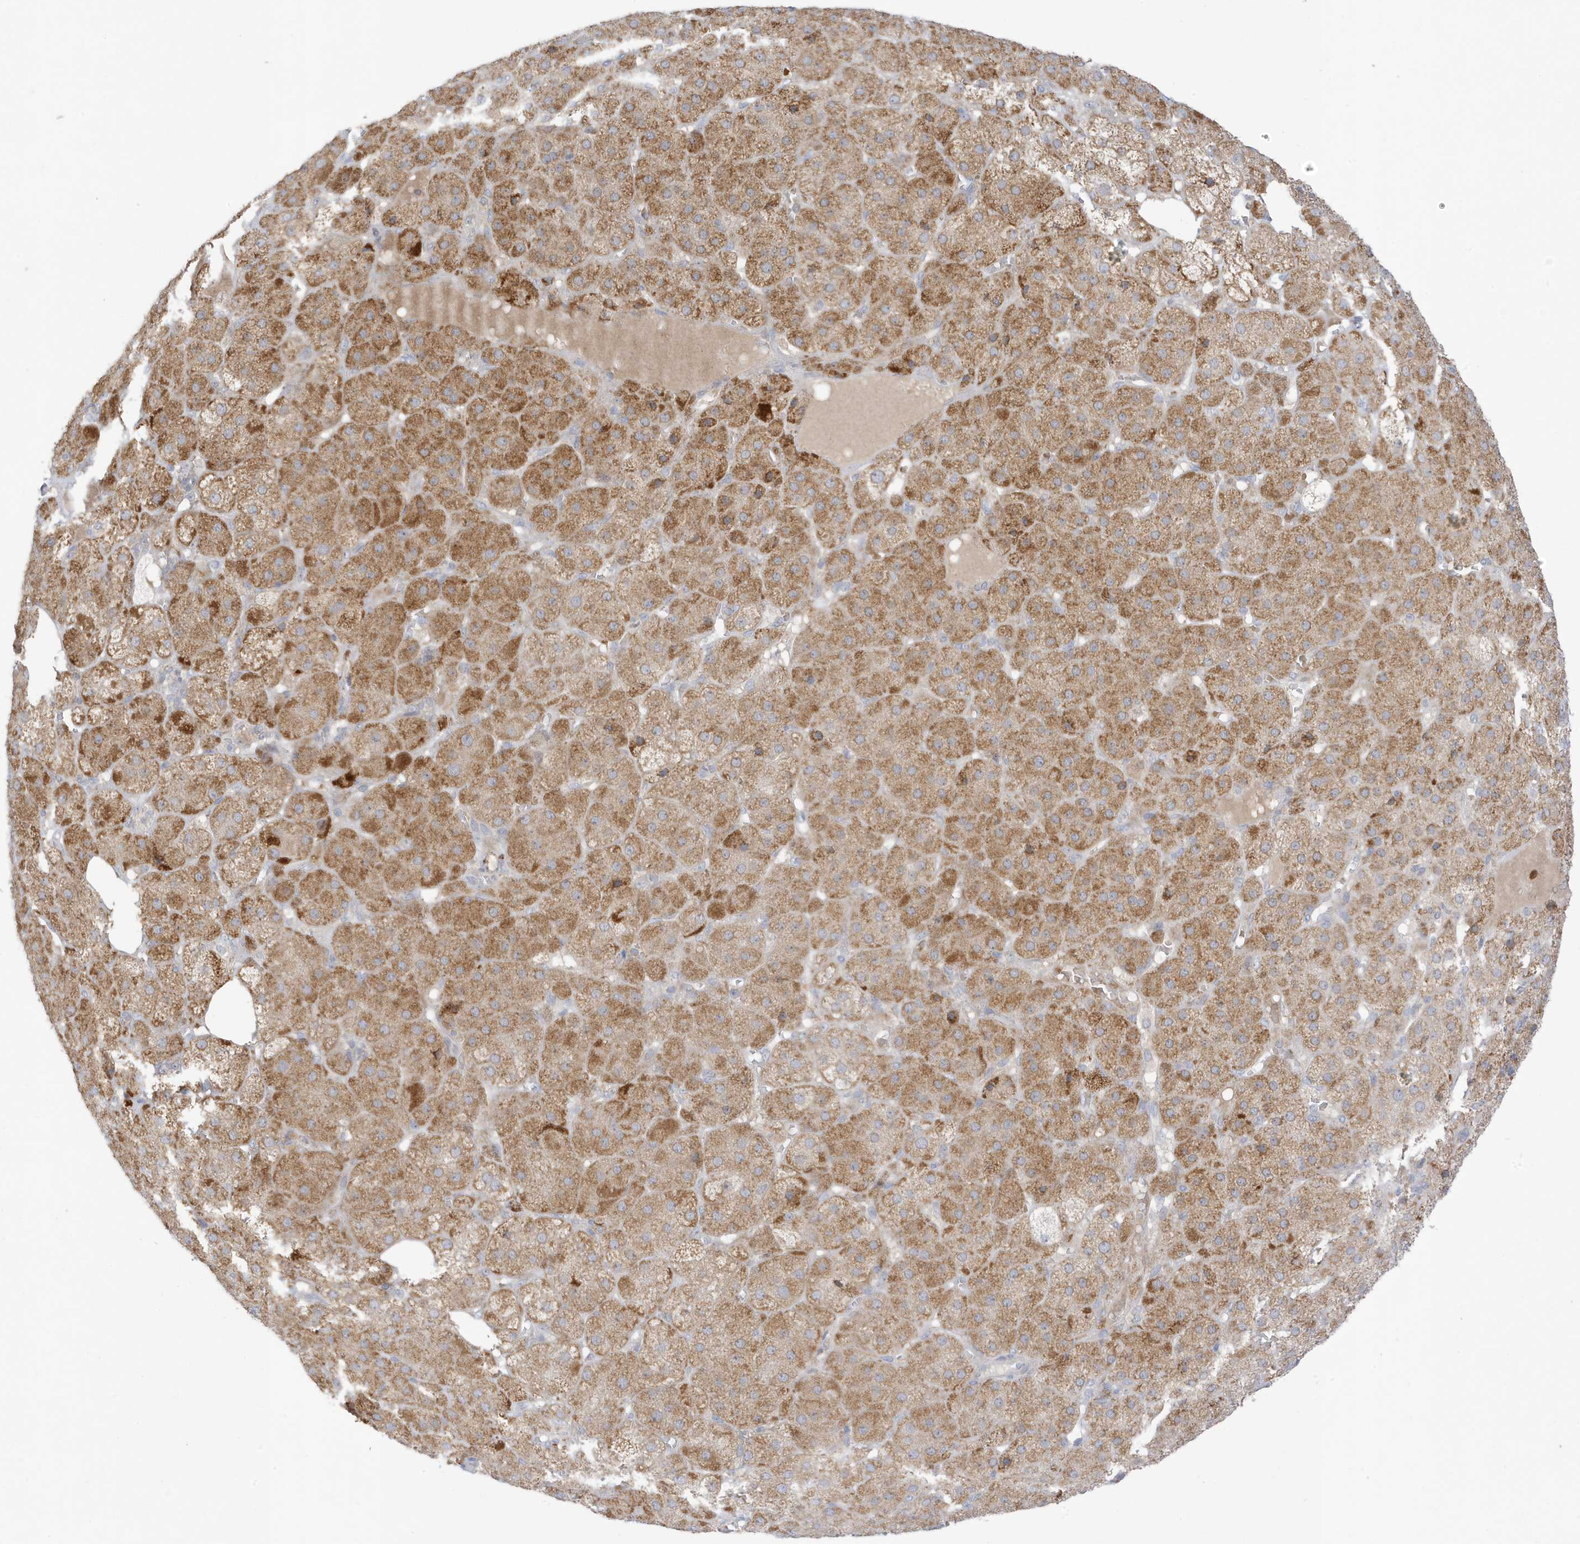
{"staining": {"intensity": "moderate", "quantity": "25%-75%", "location": "cytoplasmic/membranous"}, "tissue": "adrenal gland", "cell_type": "Glandular cells", "image_type": "normal", "snomed": [{"axis": "morphology", "description": "Normal tissue, NOS"}, {"axis": "topography", "description": "Adrenal gland"}], "caption": "Normal adrenal gland was stained to show a protein in brown. There is medium levels of moderate cytoplasmic/membranous expression in approximately 25%-75% of glandular cells.", "gene": "NPPC", "patient": {"sex": "female", "age": 57}}